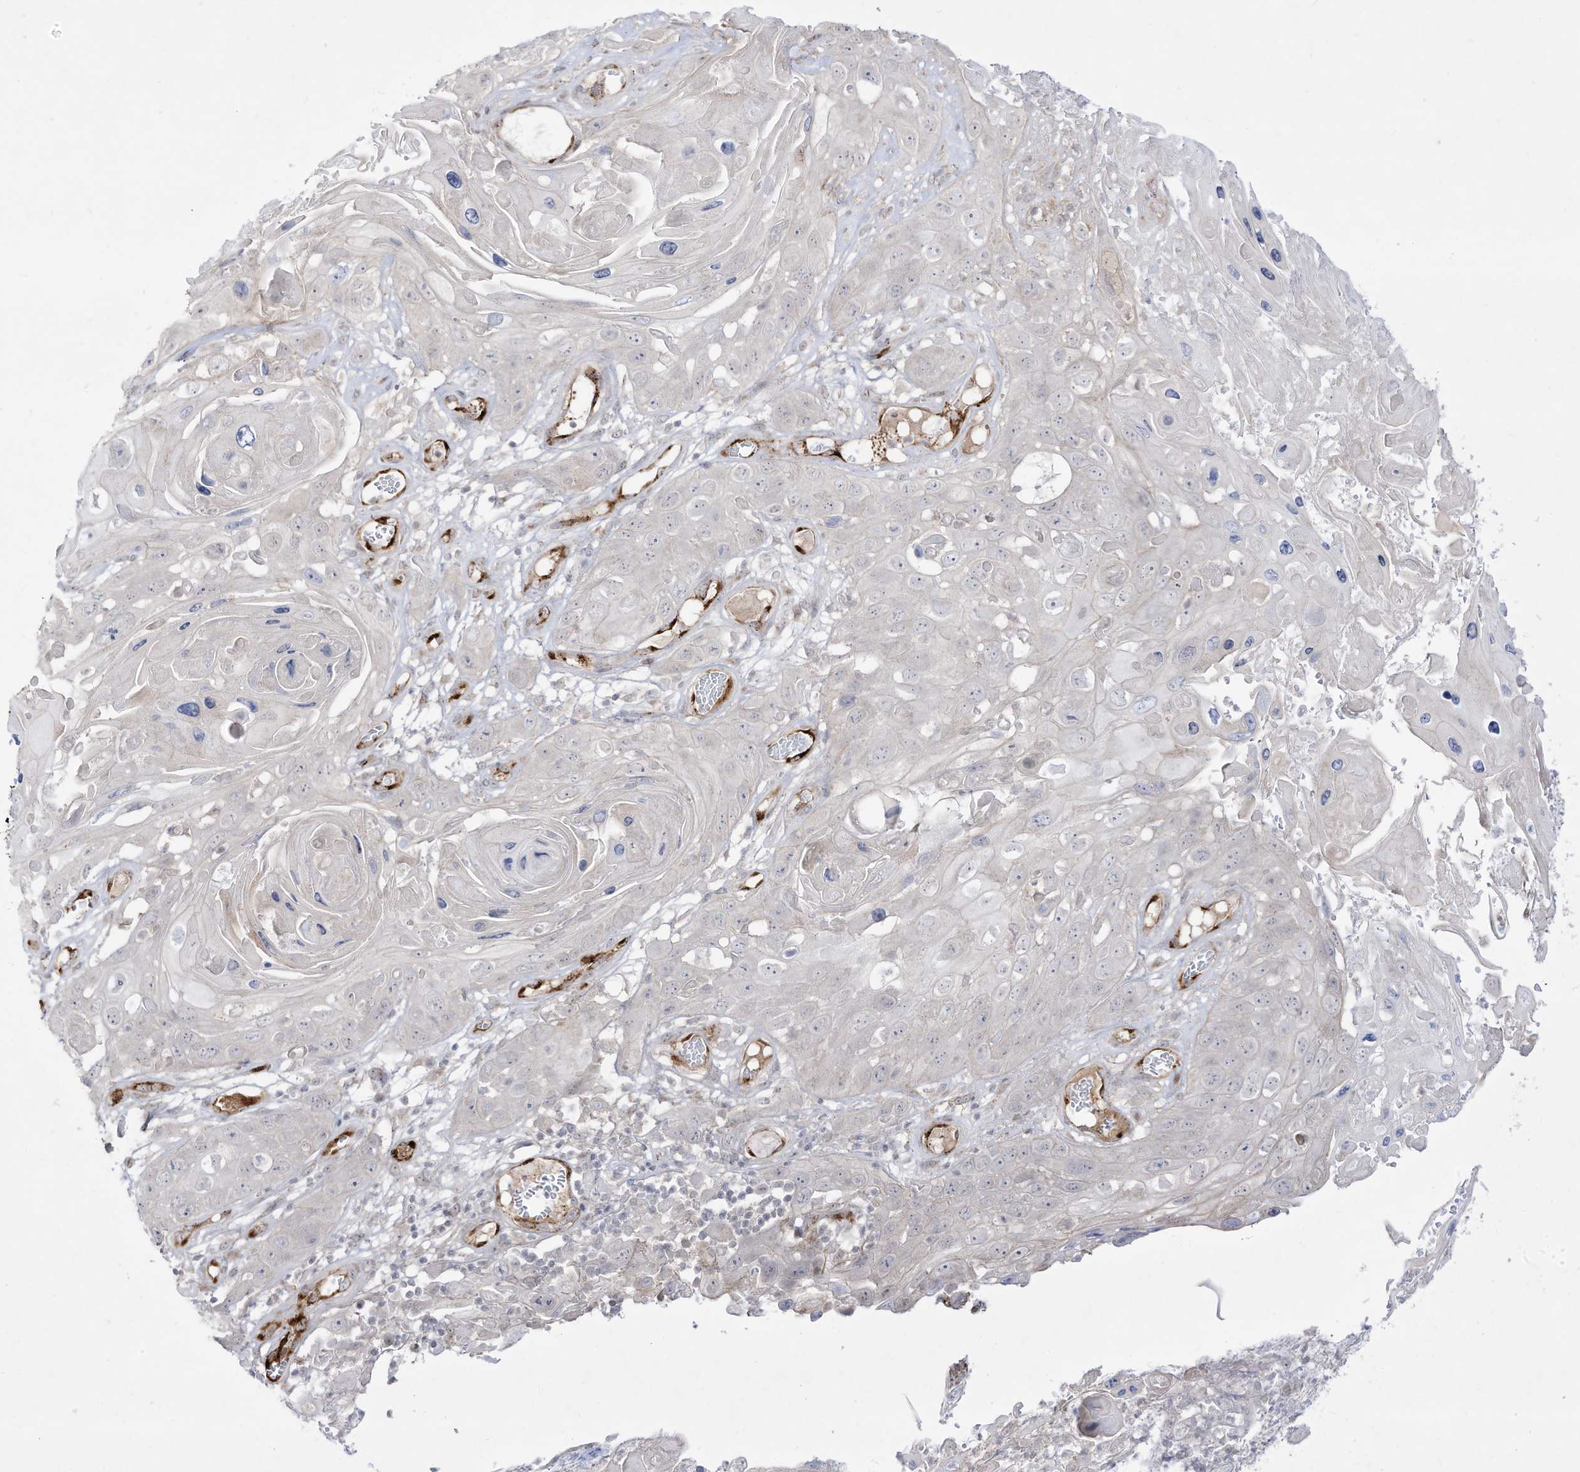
{"staining": {"intensity": "negative", "quantity": "none", "location": "none"}, "tissue": "skin cancer", "cell_type": "Tumor cells", "image_type": "cancer", "snomed": [{"axis": "morphology", "description": "Squamous cell carcinoma, NOS"}, {"axis": "topography", "description": "Skin"}], "caption": "DAB (3,3'-diaminobenzidine) immunohistochemical staining of human skin squamous cell carcinoma displays no significant staining in tumor cells.", "gene": "ZGRF1", "patient": {"sex": "male", "age": 55}}